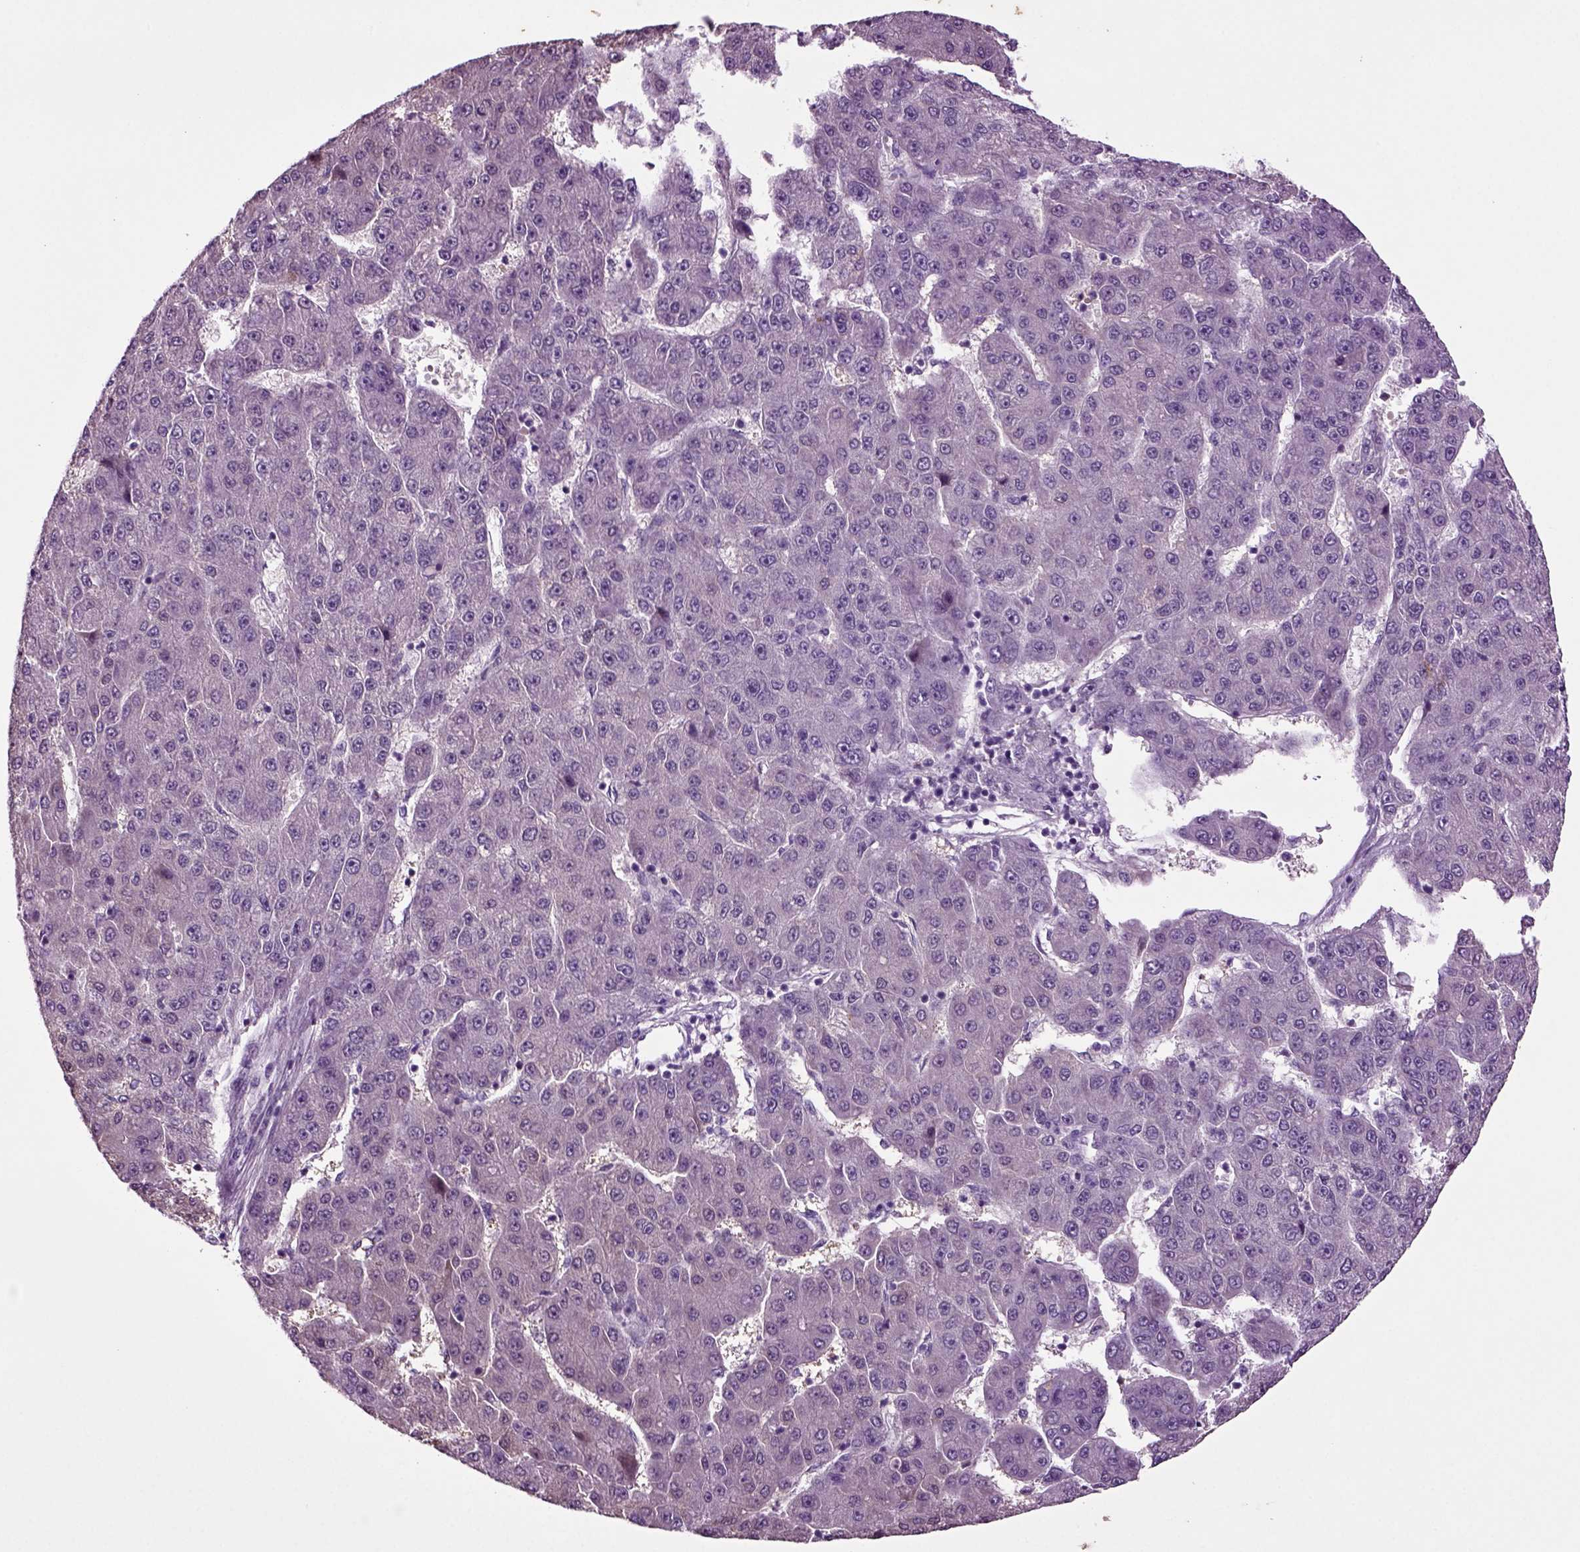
{"staining": {"intensity": "negative", "quantity": "none", "location": "none"}, "tissue": "liver cancer", "cell_type": "Tumor cells", "image_type": "cancer", "snomed": [{"axis": "morphology", "description": "Carcinoma, Hepatocellular, NOS"}, {"axis": "topography", "description": "Liver"}], "caption": "A high-resolution image shows immunohistochemistry staining of hepatocellular carcinoma (liver), which demonstrates no significant staining in tumor cells.", "gene": "FGF11", "patient": {"sex": "male", "age": 67}}